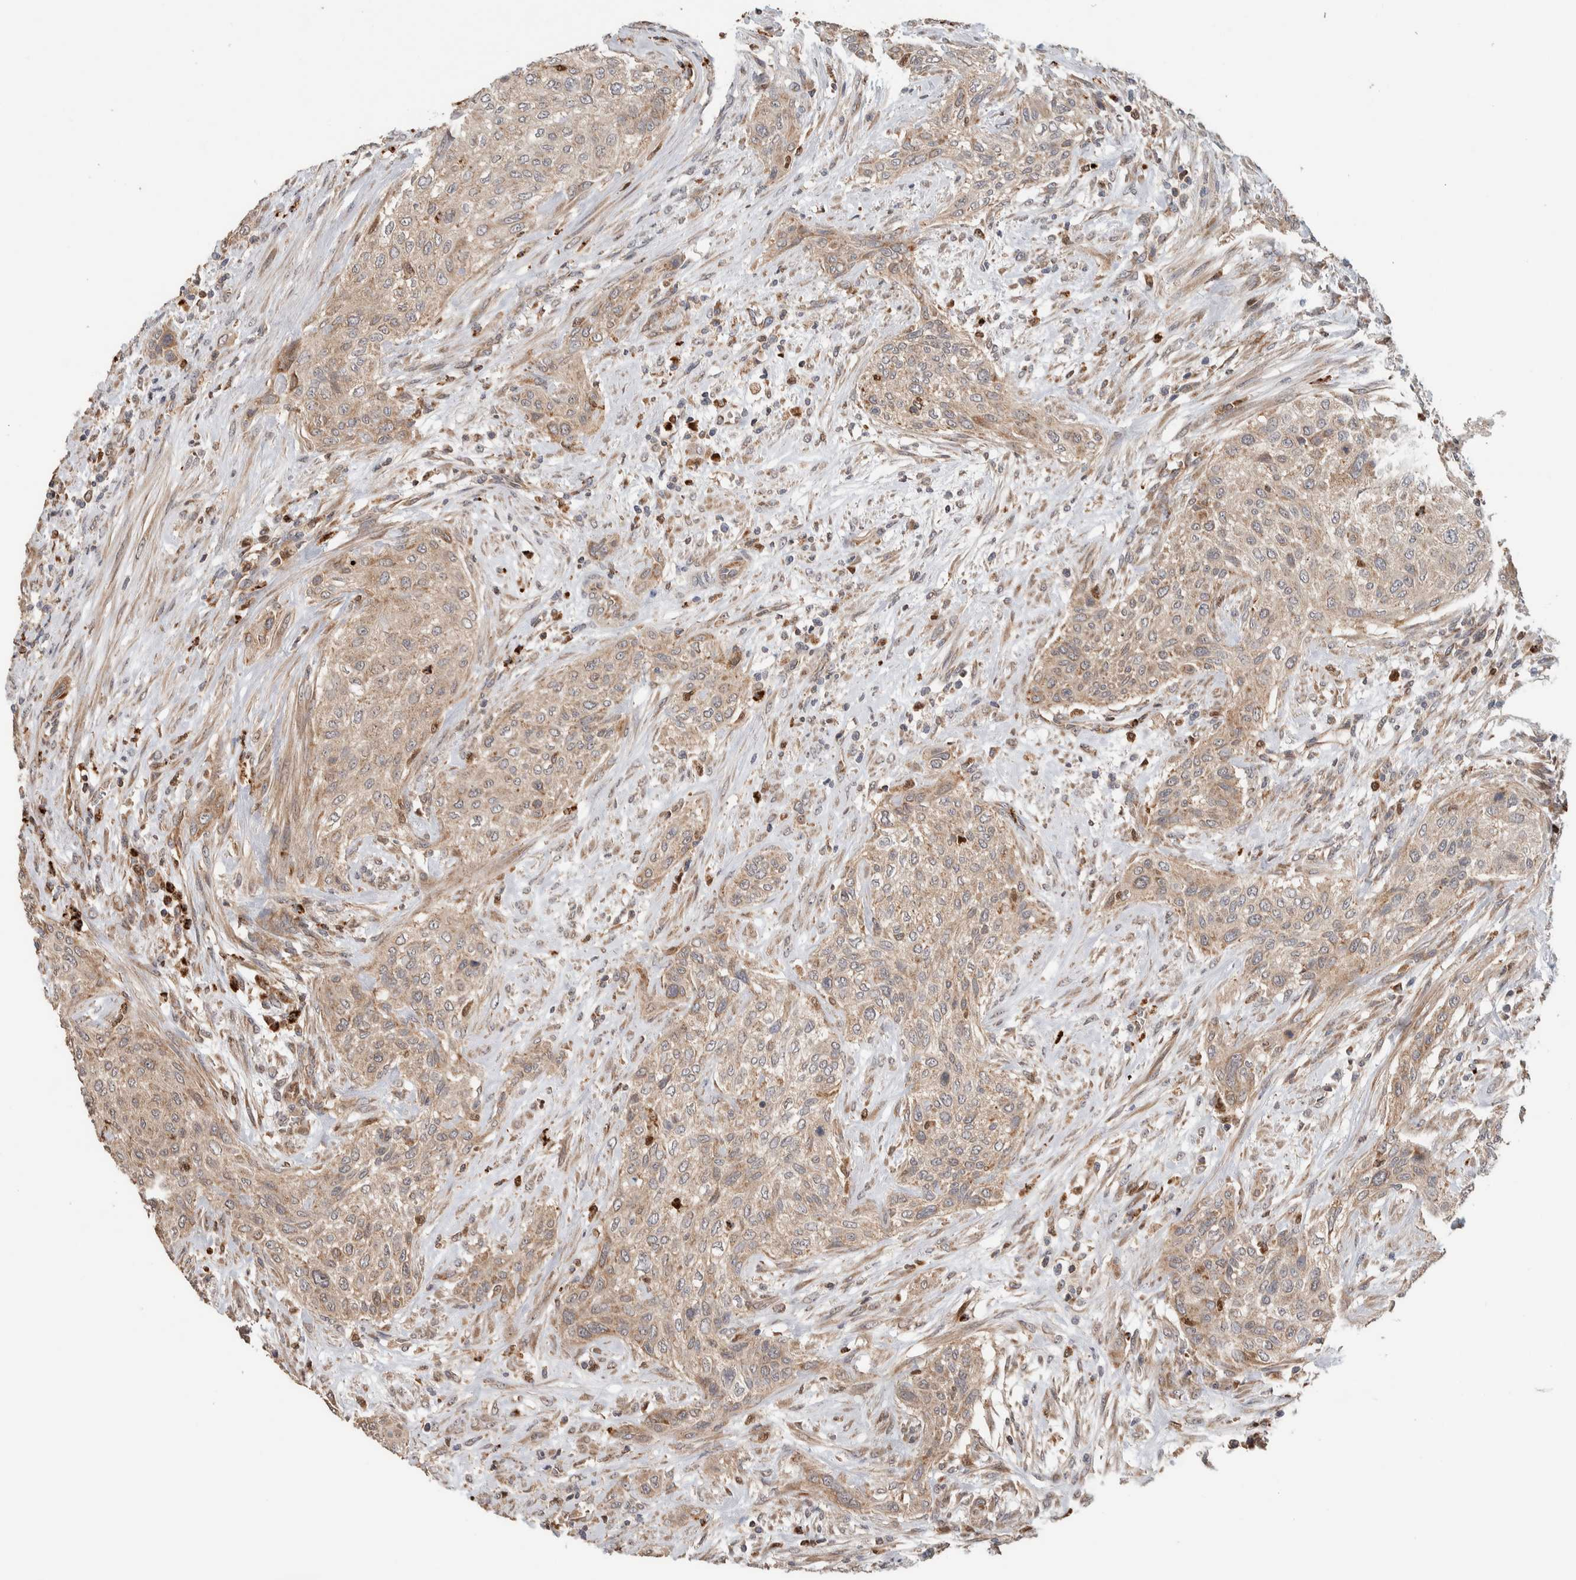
{"staining": {"intensity": "moderate", "quantity": "25%-75%", "location": "cytoplasmic/membranous"}, "tissue": "urothelial cancer", "cell_type": "Tumor cells", "image_type": "cancer", "snomed": [{"axis": "morphology", "description": "Urothelial carcinoma, Low grade"}, {"axis": "morphology", "description": "Urothelial carcinoma, High grade"}, {"axis": "topography", "description": "Urinary bladder"}], "caption": "The immunohistochemical stain highlights moderate cytoplasmic/membranous expression in tumor cells of urothelial cancer tissue. The staining was performed using DAB (3,3'-diaminobenzidine) to visualize the protein expression in brown, while the nuclei were stained in blue with hematoxylin (Magnification: 20x).", "gene": "VPS53", "patient": {"sex": "male", "age": 35}}